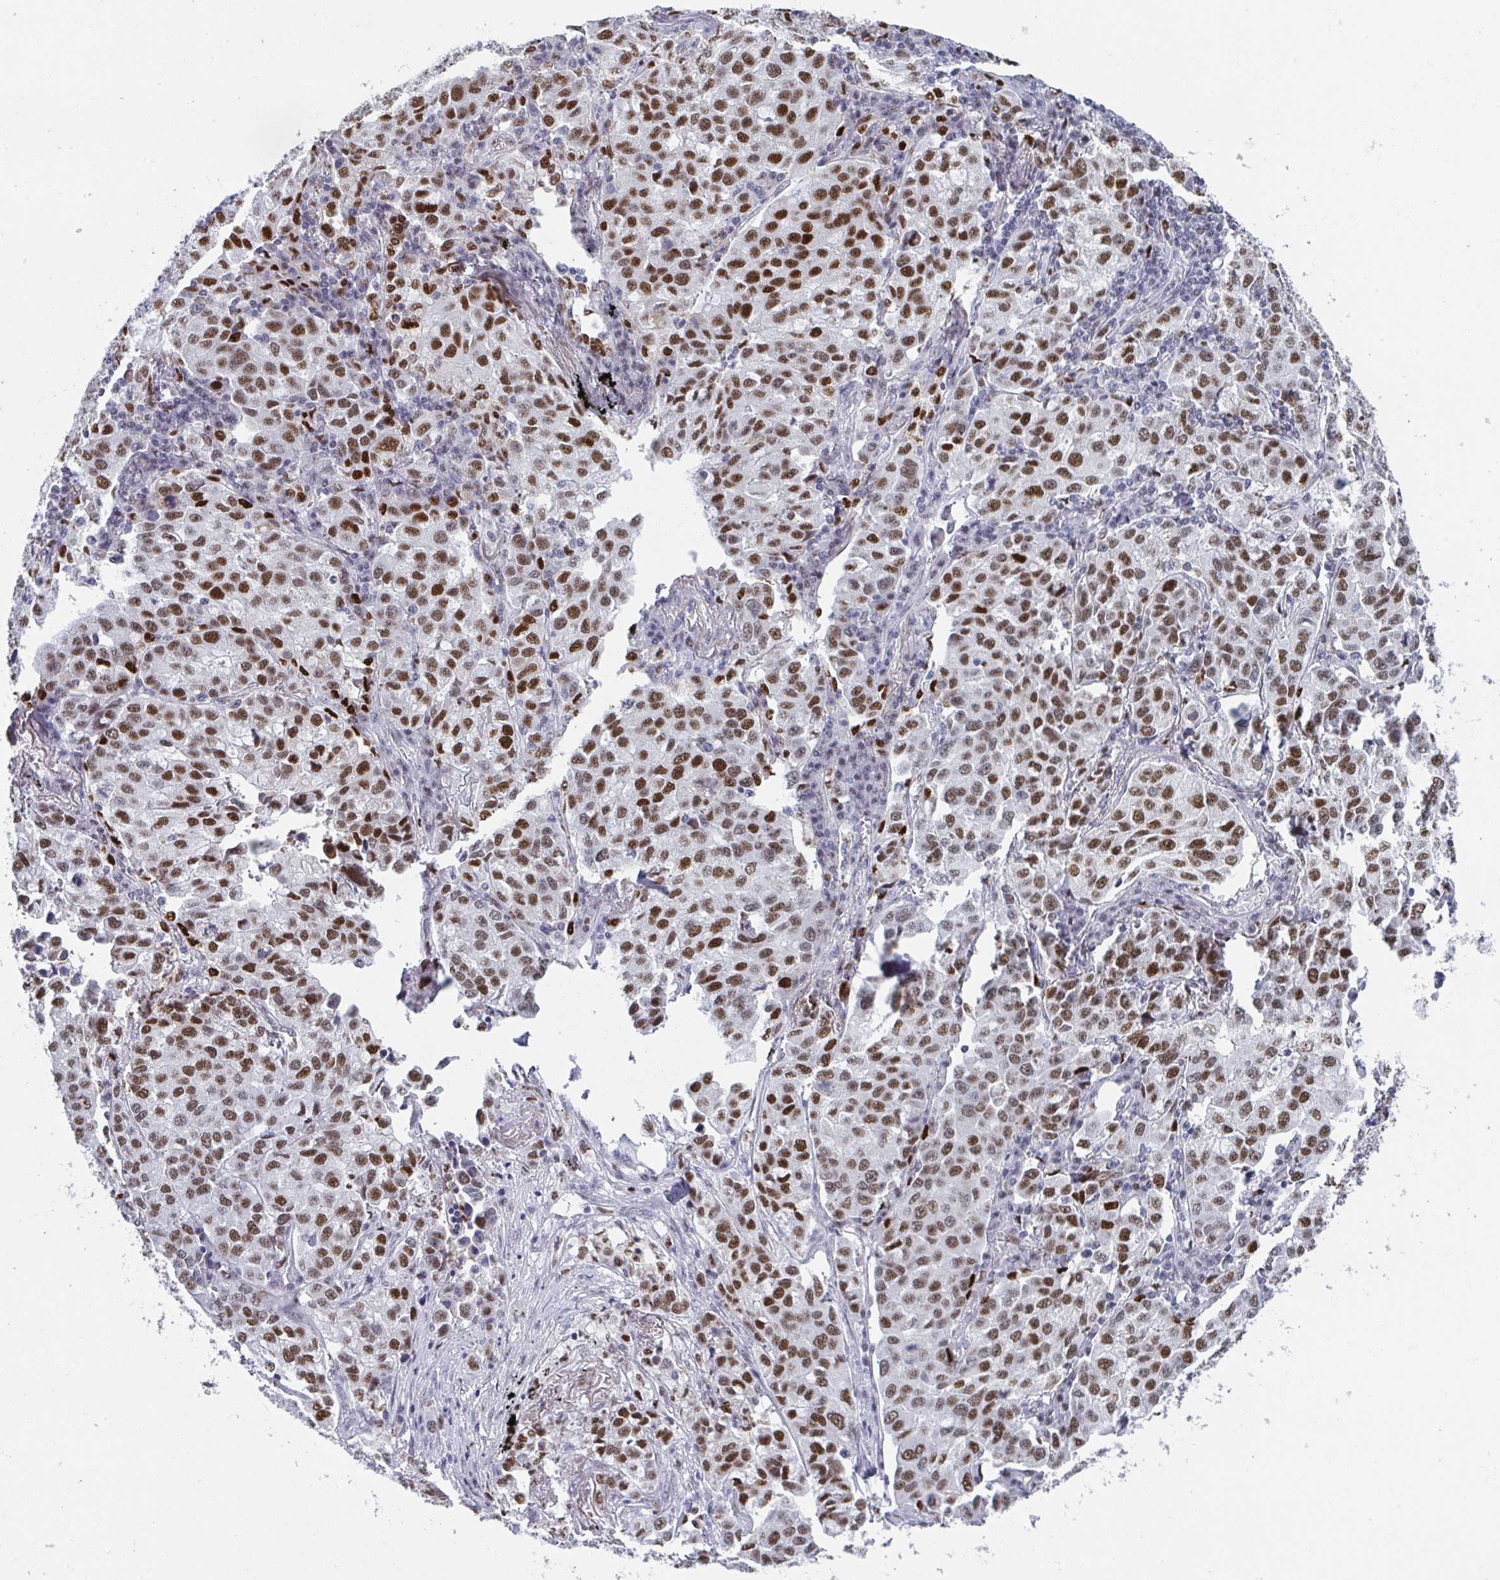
{"staining": {"intensity": "strong", "quantity": ">75%", "location": "nuclear"}, "tissue": "lung cancer", "cell_type": "Tumor cells", "image_type": "cancer", "snomed": [{"axis": "morphology", "description": "Adenocarcinoma, NOS"}, {"axis": "morphology", "description": "Adenocarcinoma, metastatic, NOS"}, {"axis": "topography", "description": "Lymph node"}, {"axis": "topography", "description": "Lung"}], "caption": "Immunohistochemistry of lung cancer reveals high levels of strong nuclear positivity in about >75% of tumor cells. (DAB IHC, brown staining for protein, blue staining for nuclei).", "gene": "JDP2", "patient": {"sex": "female", "age": 65}}